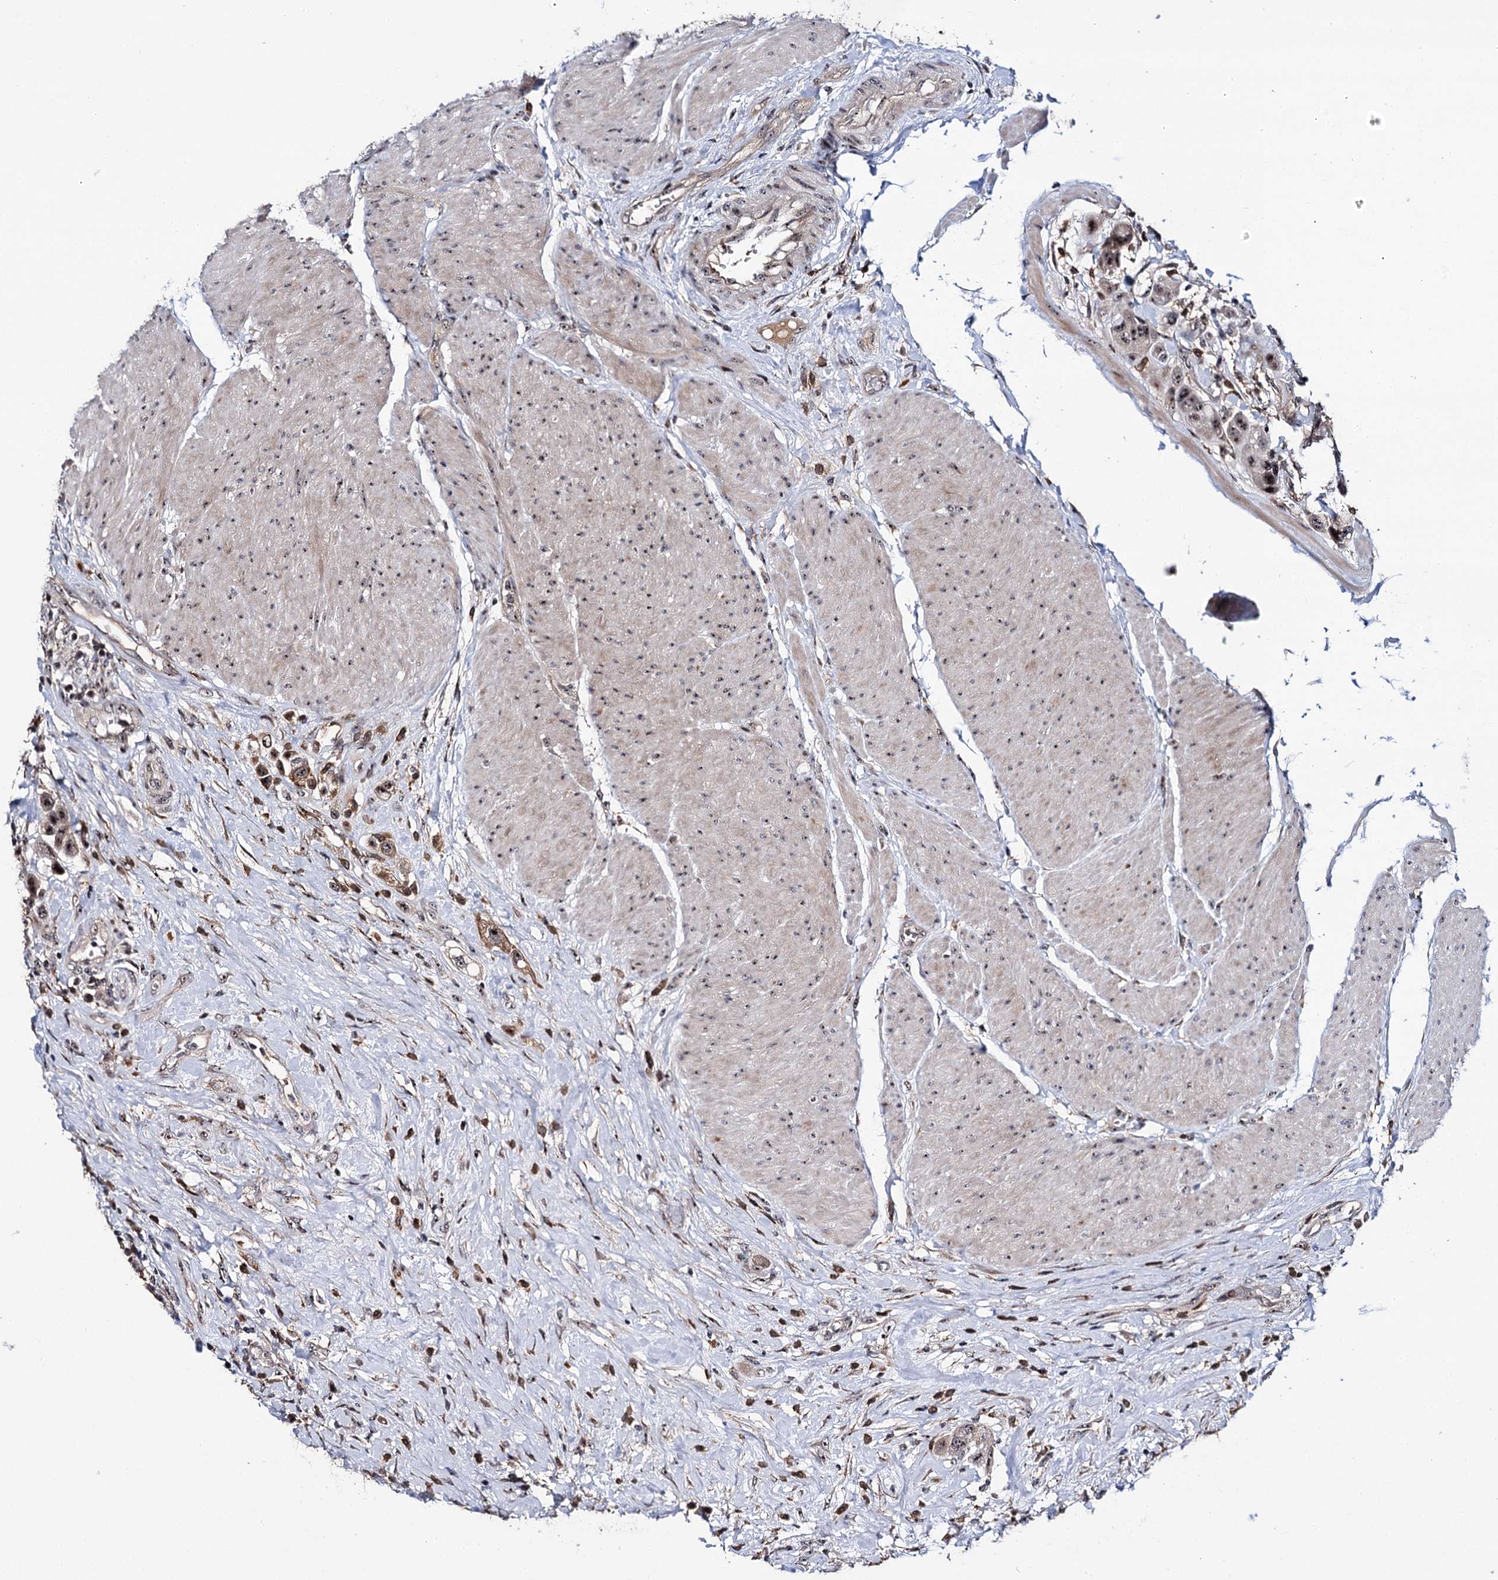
{"staining": {"intensity": "moderate", "quantity": ">75%", "location": "nuclear"}, "tissue": "urothelial cancer", "cell_type": "Tumor cells", "image_type": "cancer", "snomed": [{"axis": "morphology", "description": "Urothelial carcinoma, High grade"}, {"axis": "topography", "description": "Urinary bladder"}], "caption": "Urothelial cancer stained for a protein (brown) exhibits moderate nuclear positive expression in about >75% of tumor cells.", "gene": "SUPT20H", "patient": {"sex": "male", "age": 50}}